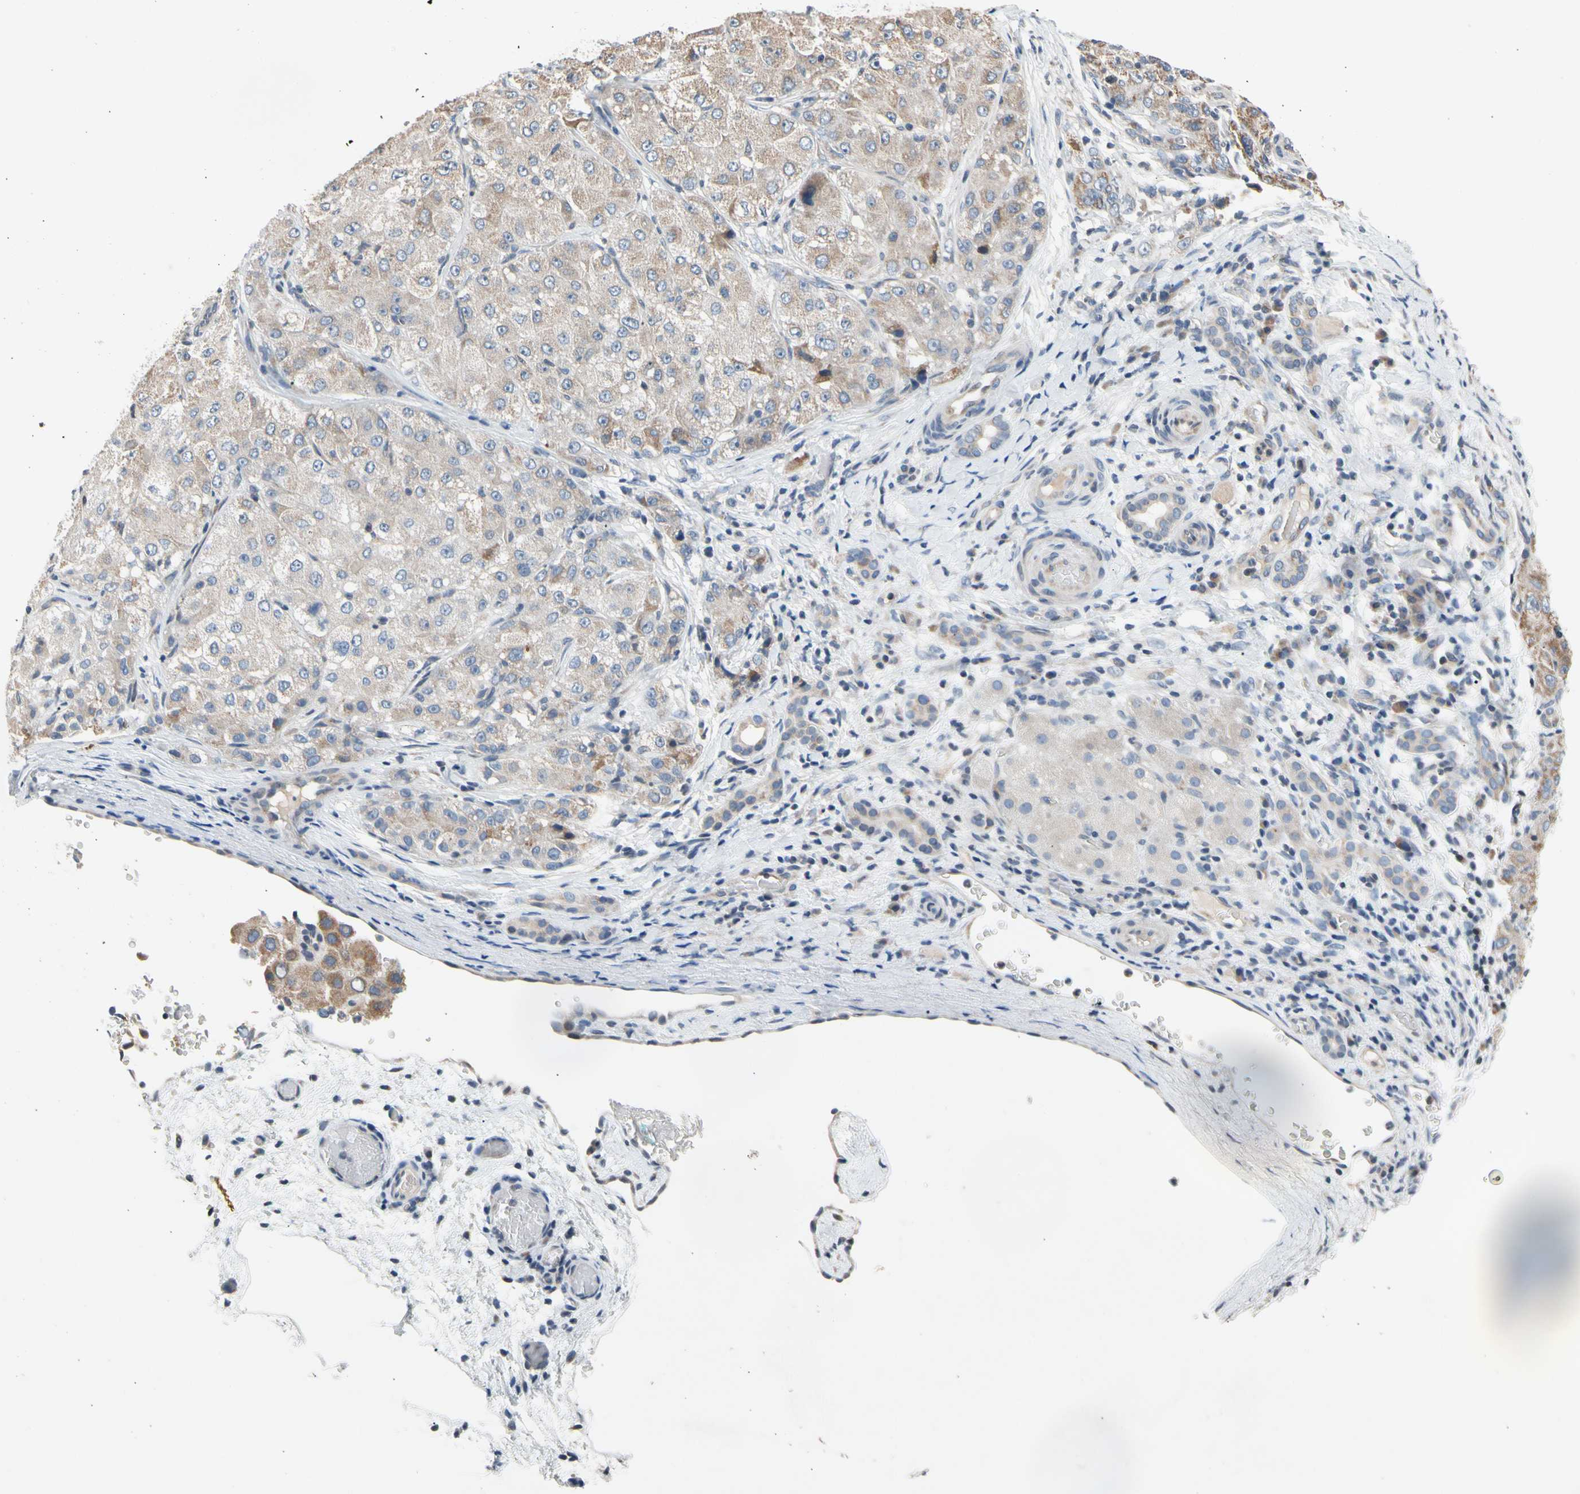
{"staining": {"intensity": "weak", "quantity": ">75%", "location": "cytoplasmic/membranous,nuclear"}, "tissue": "liver cancer", "cell_type": "Tumor cells", "image_type": "cancer", "snomed": [{"axis": "morphology", "description": "Carcinoma, Hepatocellular, NOS"}, {"axis": "topography", "description": "Liver"}], "caption": "Immunohistochemistry (DAB) staining of hepatocellular carcinoma (liver) reveals weak cytoplasmic/membranous and nuclear protein positivity in about >75% of tumor cells. The staining was performed using DAB to visualize the protein expression in brown, while the nuclei were stained in blue with hematoxylin (Magnification: 20x).", "gene": "SOX30", "patient": {"sex": "male", "age": 80}}